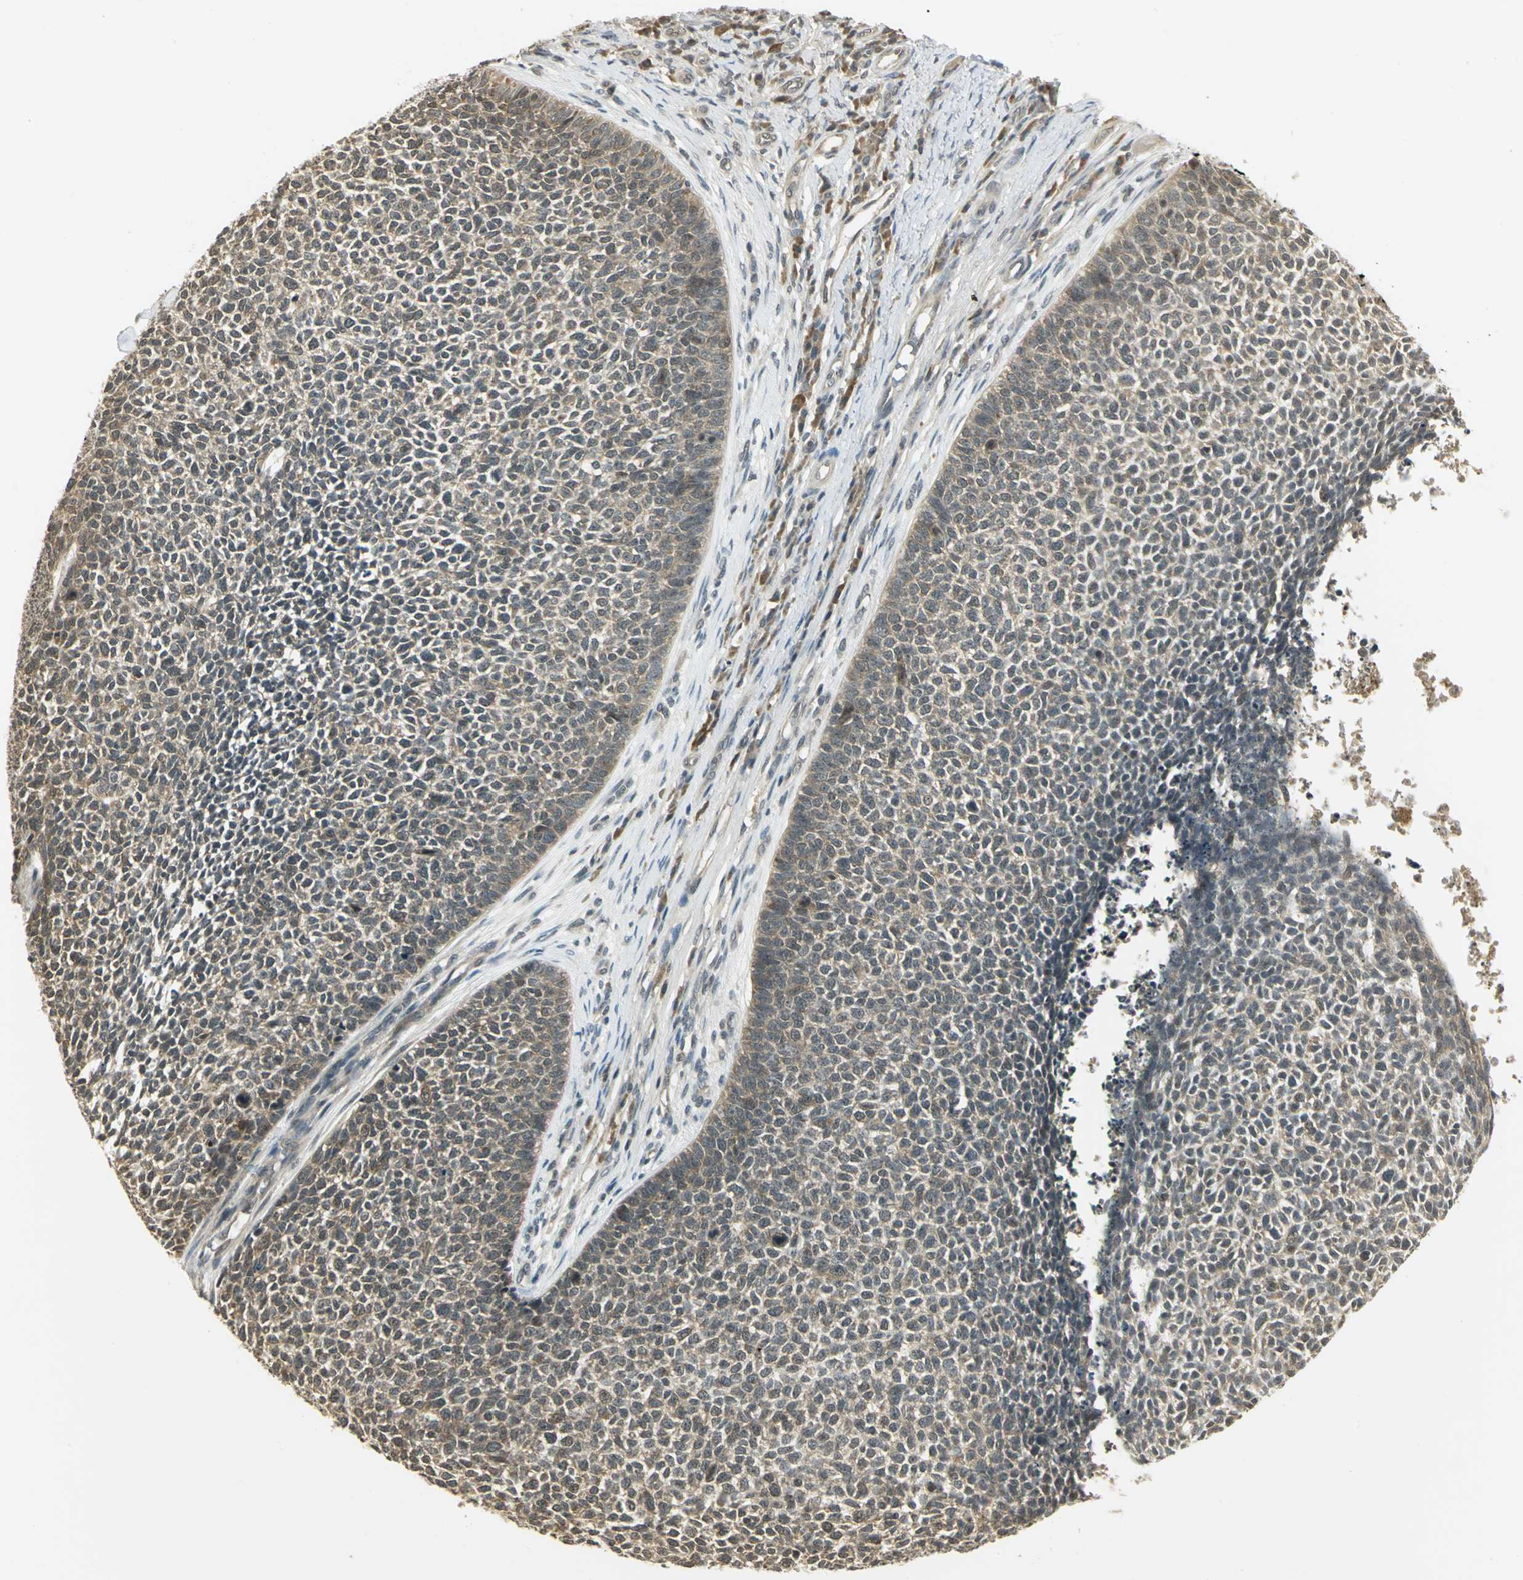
{"staining": {"intensity": "weak", "quantity": ">75%", "location": "cytoplasmic/membranous"}, "tissue": "skin cancer", "cell_type": "Tumor cells", "image_type": "cancer", "snomed": [{"axis": "morphology", "description": "Basal cell carcinoma"}, {"axis": "topography", "description": "Skin"}], "caption": "This image demonstrates skin cancer stained with IHC to label a protein in brown. The cytoplasmic/membranous of tumor cells show weak positivity for the protein. Nuclei are counter-stained blue.", "gene": "CDC34", "patient": {"sex": "female", "age": 84}}